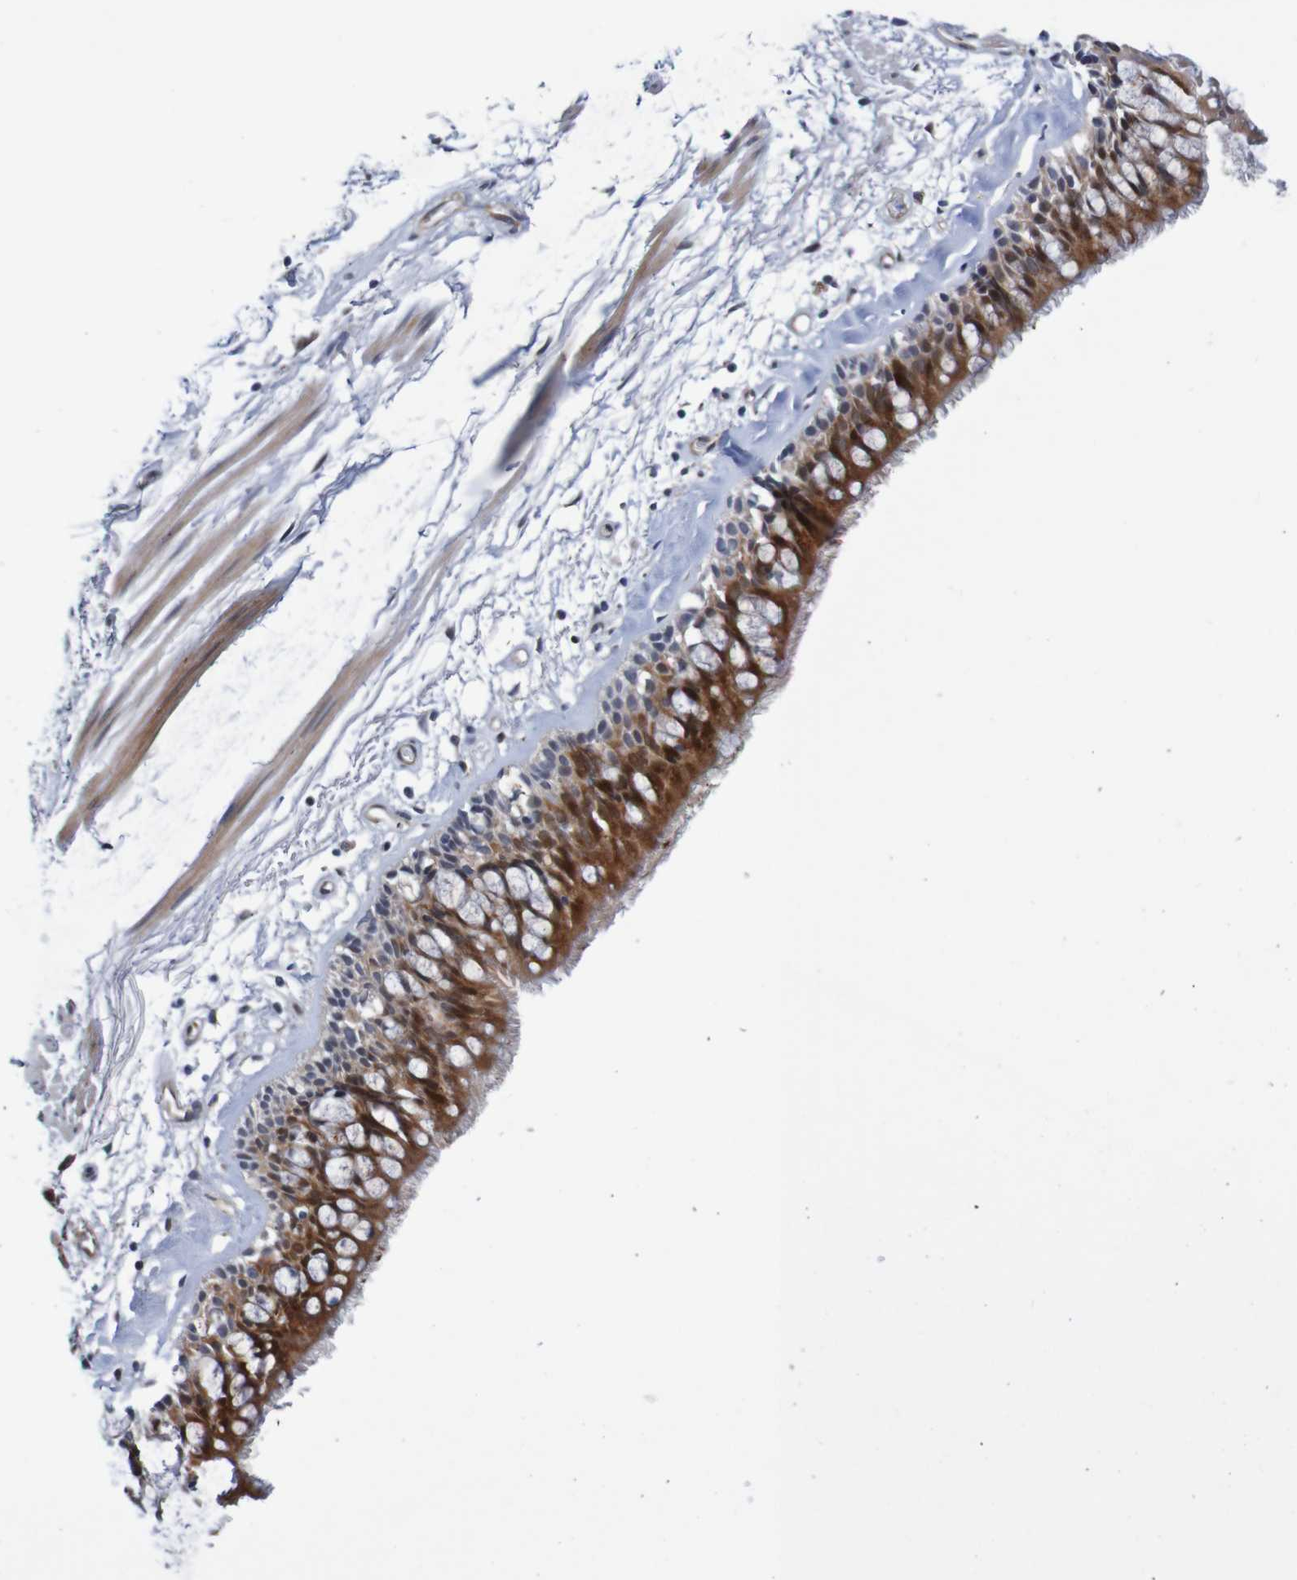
{"staining": {"intensity": "strong", "quantity": ">75%", "location": "cytoplasmic/membranous"}, "tissue": "bronchus", "cell_type": "Respiratory epithelial cells", "image_type": "normal", "snomed": [{"axis": "morphology", "description": "Normal tissue, NOS"}, {"axis": "morphology", "description": "Adenocarcinoma, NOS"}, {"axis": "topography", "description": "Bronchus"}, {"axis": "topography", "description": "Lung"}], "caption": "This micrograph displays benign bronchus stained with immunohistochemistry (IHC) to label a protein in brown. The cytoplasmic/membranous of respiratory epithelial cells show strong positivity for the protein. Nuclei are counter-stained blue.", "gene": "CPED1", "patient": {"sex": "female", "age": 54}}